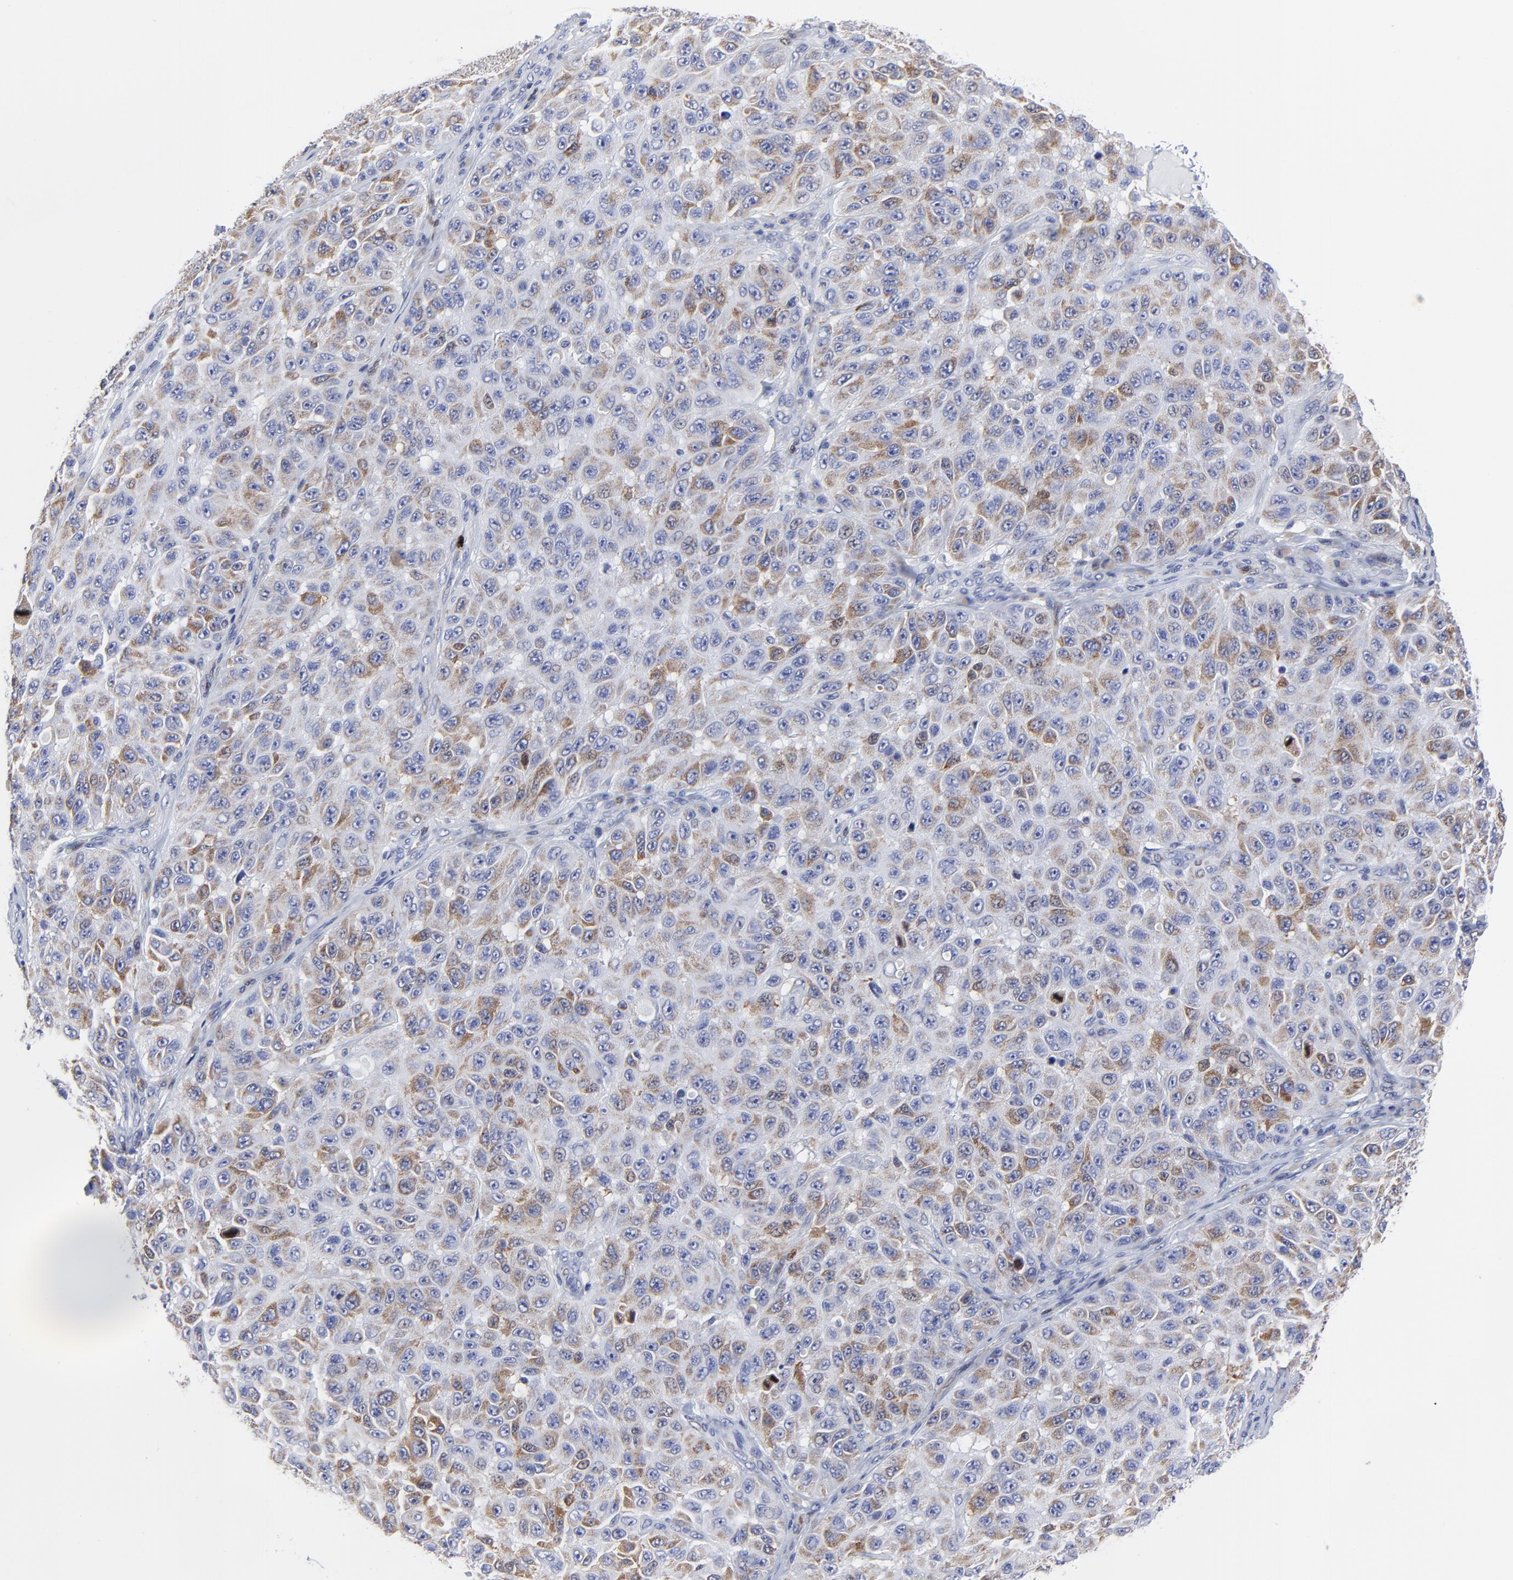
{"staining": {"intensity": "moderate", "quantity": "<25%", "location": "cytoplasmic/membranous"}, "tissue": "melanoma", "cell_type": "Tumor cells", "image_type": "cancer", "snomed": [{"axis": "morphology", "description": "Malignant melanoma, NOS"}, {"axis": "topography", "description": "Skin"}], "caption": "Malignant melanoma stained with a brown dye exhibits moderate cytoplasmic/membranous positive positivity in approximately <25% of tumor cells.", "gene": "NCAPH", "patient": {"sex": "male", "age": 30}}